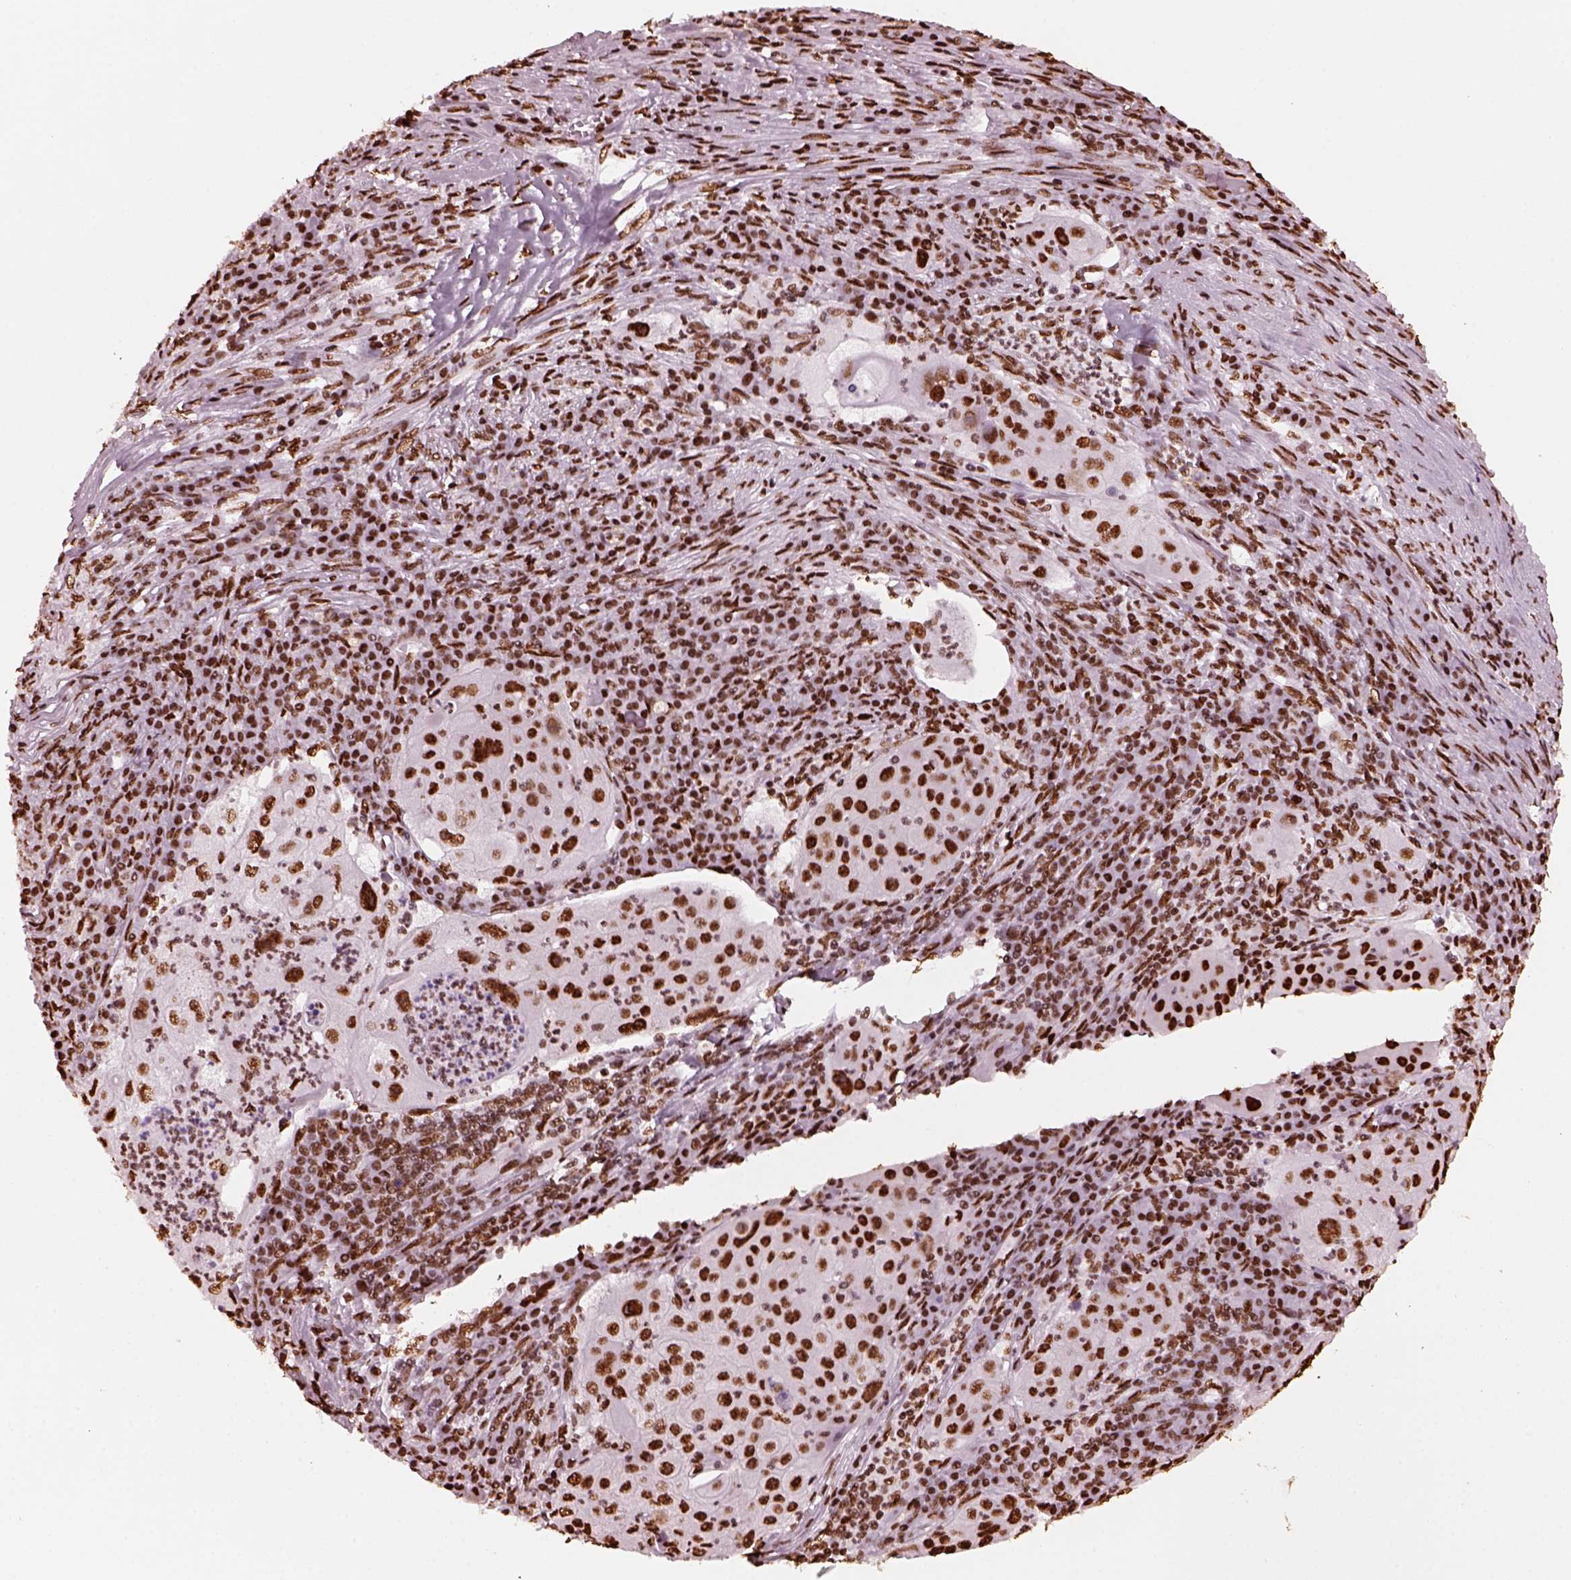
{"staining": {"intensity": "strong", "quantity": ">75%", "location": "nuclear"}, "tissue": "lung cancer", "cell_type": "Tumor cells", "image_type": "cancer", "snomed": [{"axis": "morphology", "description": "Squamous cell carcinoma, NOS"}, {"axis": "topography", "description": "Lung"}], "caption": "A histopathology image of human lung squamous cell carcinoma stained for a protein reveals strong nuclear brown staining in tumor cells. (brown staining indicates protein expression, while blue staining denotes nuclei).", "gene": "CBFA2T3", "patient": {"sex": "female", "age": 59}}